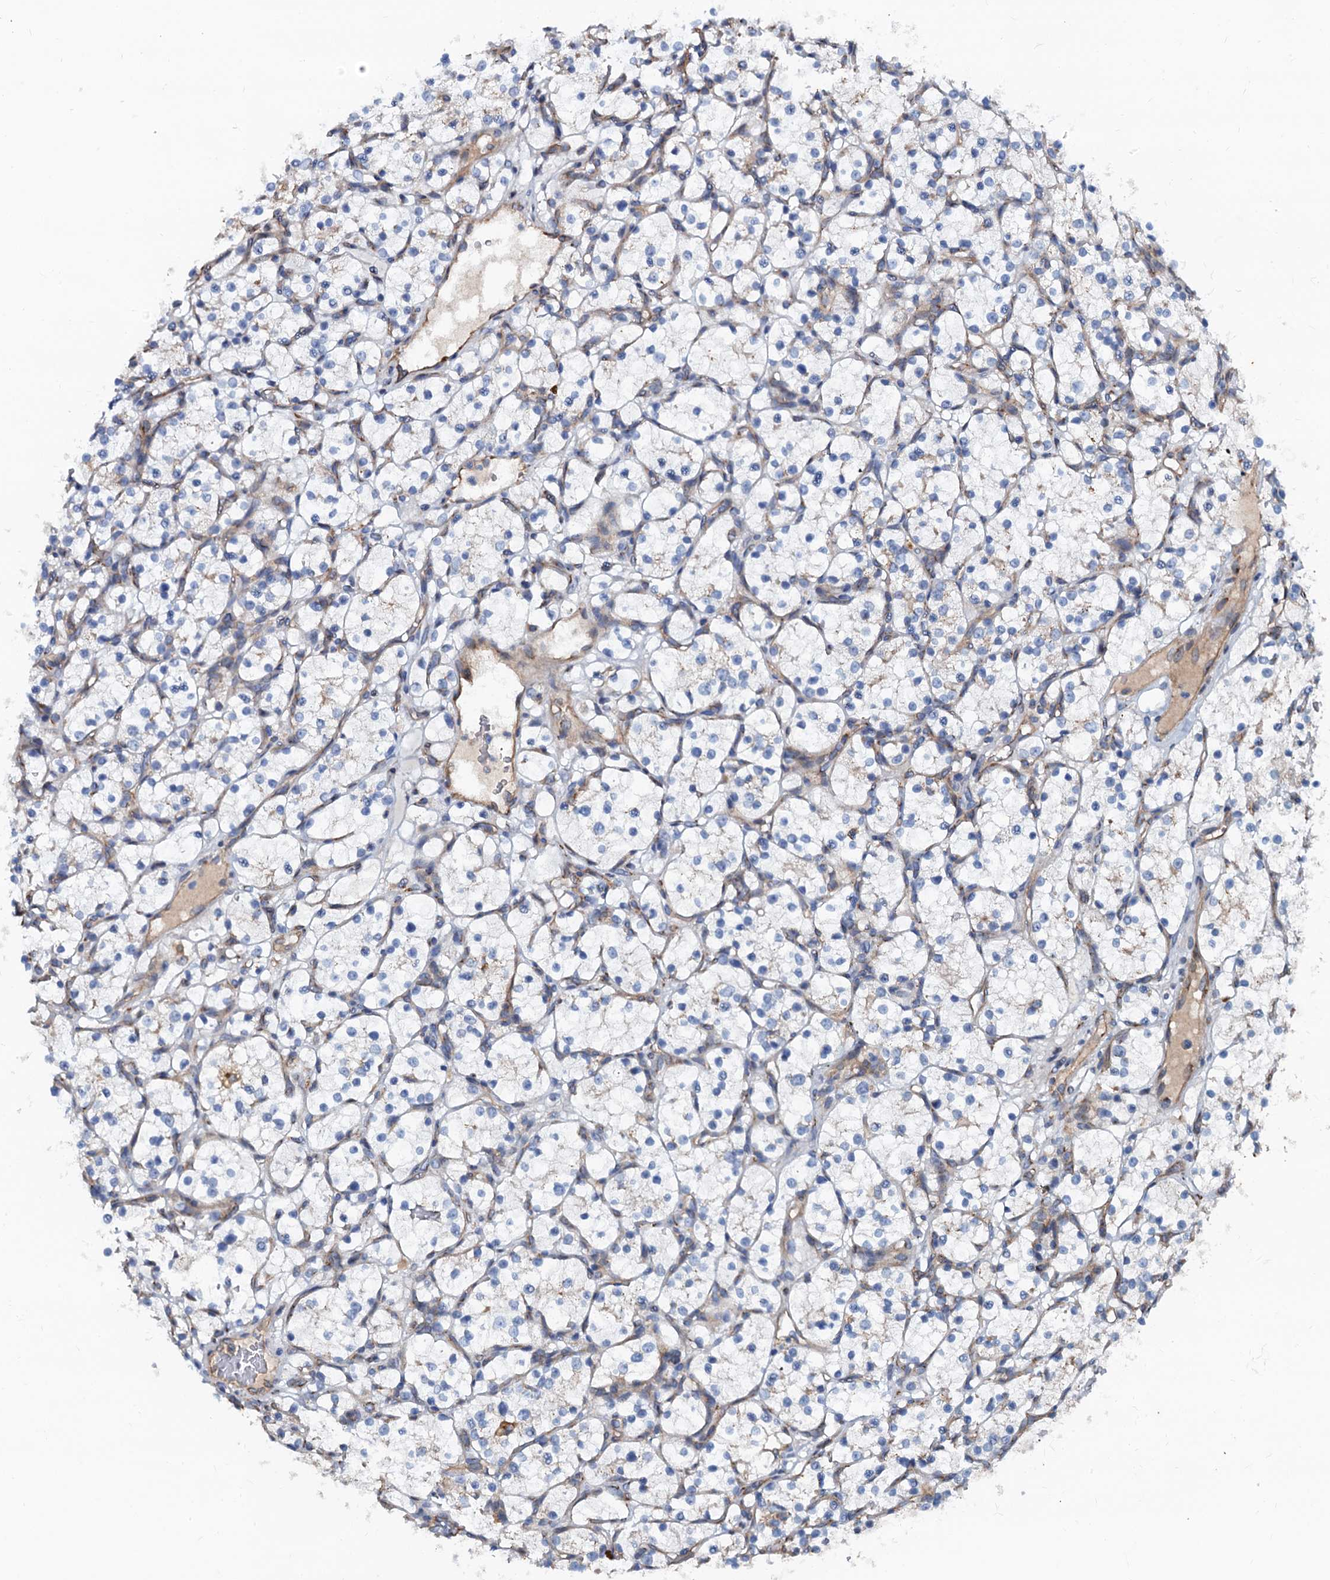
{"staining": {"intensity": "negative", "quantity": "none", "location": "none"}, "tissue": "renal cancer", "cell_type": "Tumor cells", "image_type": "cancer", "snomed": [{"axis": "morphology", "description": "Adenocarcinoma, NOS"}, {"axis": "topography", "description": "Kidney"}], "caption": "The photomicrograph demonstrates no staining of tumor cells in adenocarcinoma (renal).", "gene": "NGRN", "patient": {"sex": "female", "age": 69}}